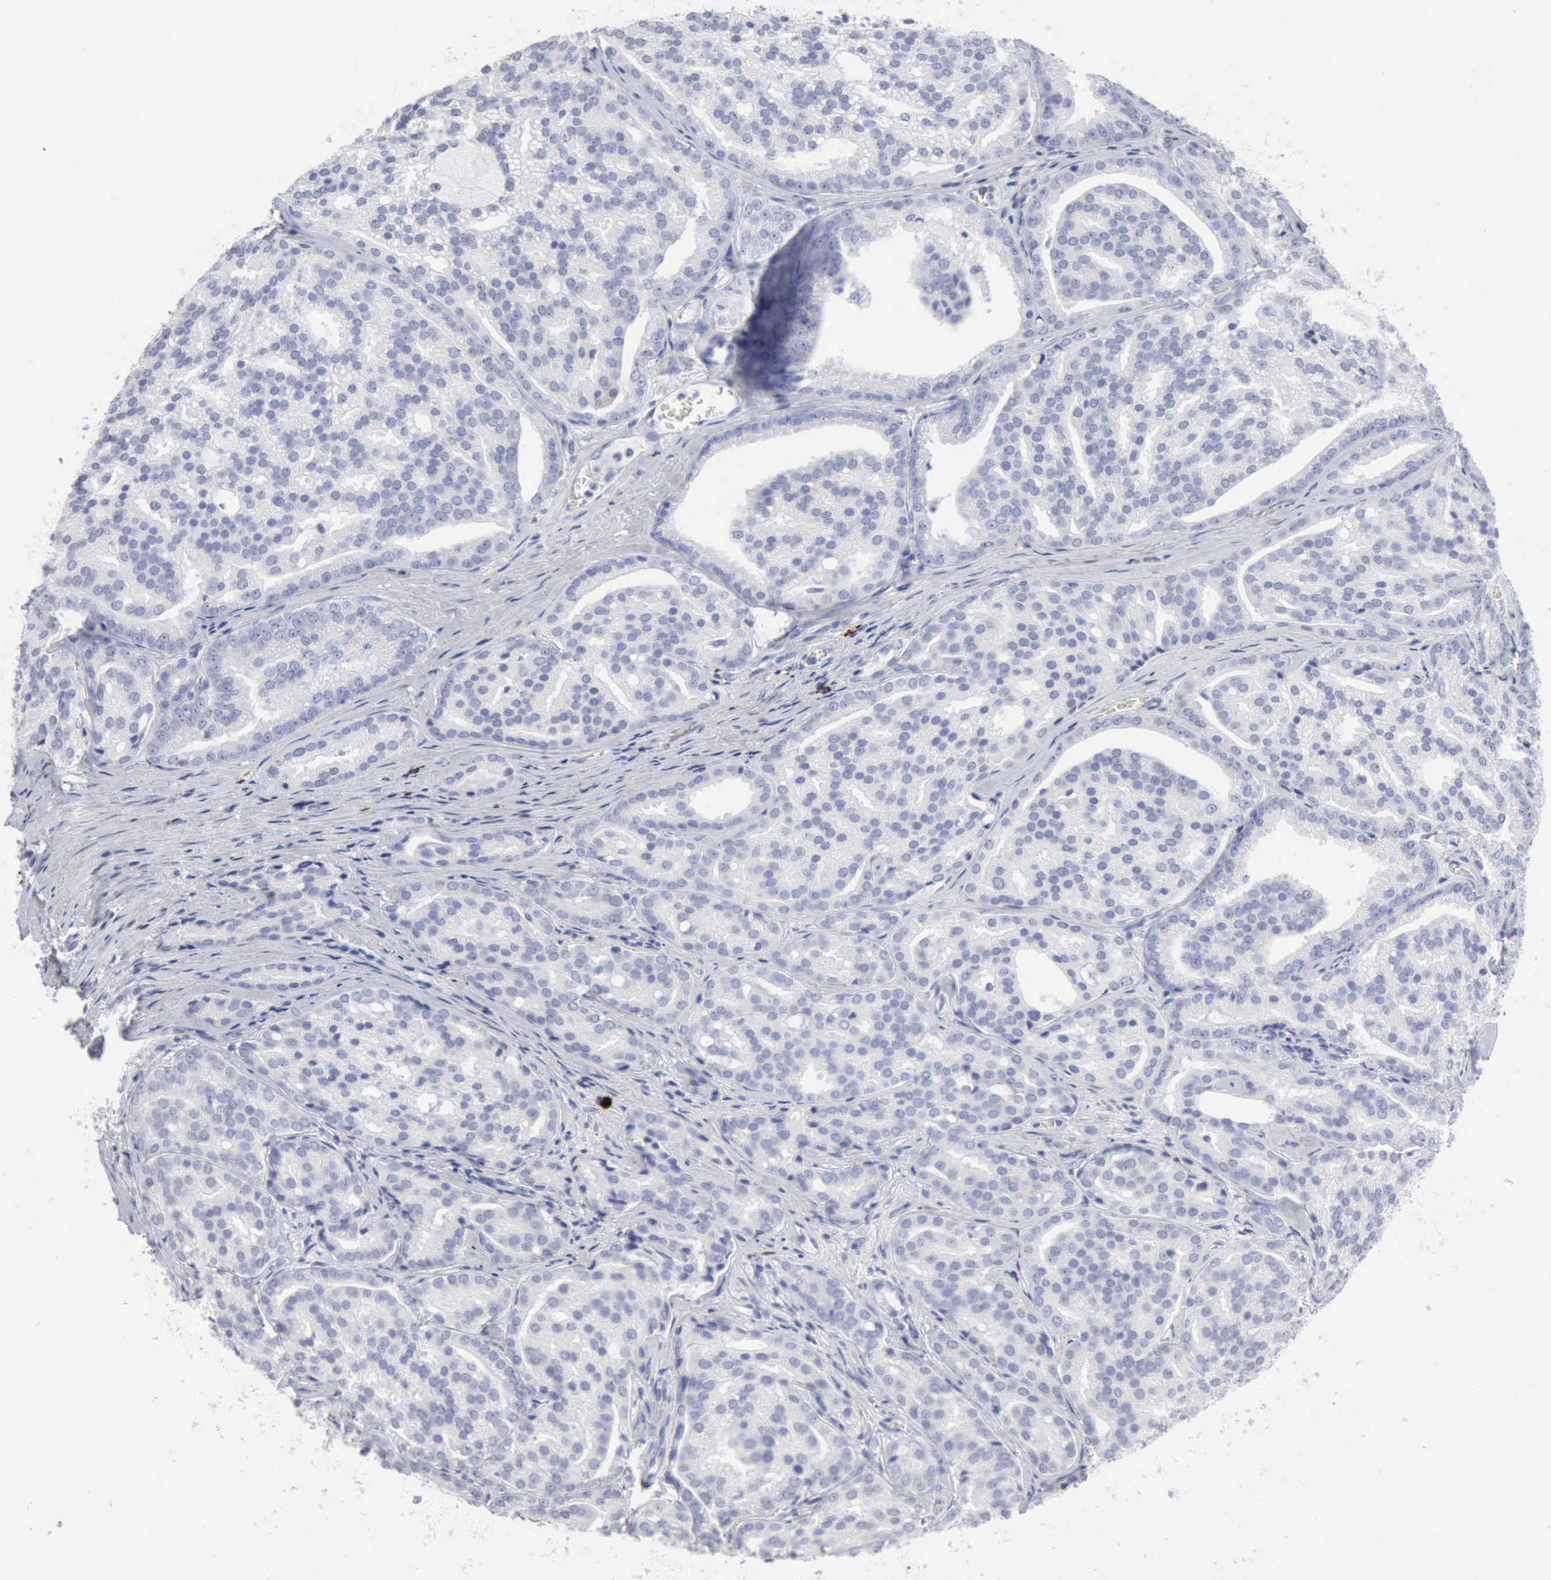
{"staining": {"intensity": "negative", "quantity": "none", "location": "none"}, "tissue": "prostate cancer", "cell_type": "Tumor cells", "image_type": "cancer", "snomed": [{"axis": "morphology", "description": "Adenocarcinoma, High grade"}, {"axis": "topography", "description": "Prostate"}], "caption": "IHC image of prostate high-grade adenocarcinoma stained for a protein (brown), which displays no staining in tumor cells. (IHC, brightfield microscopy, high magnification).", "gene": "CMA1", "patient": {"sex": "male", "age": 64}}